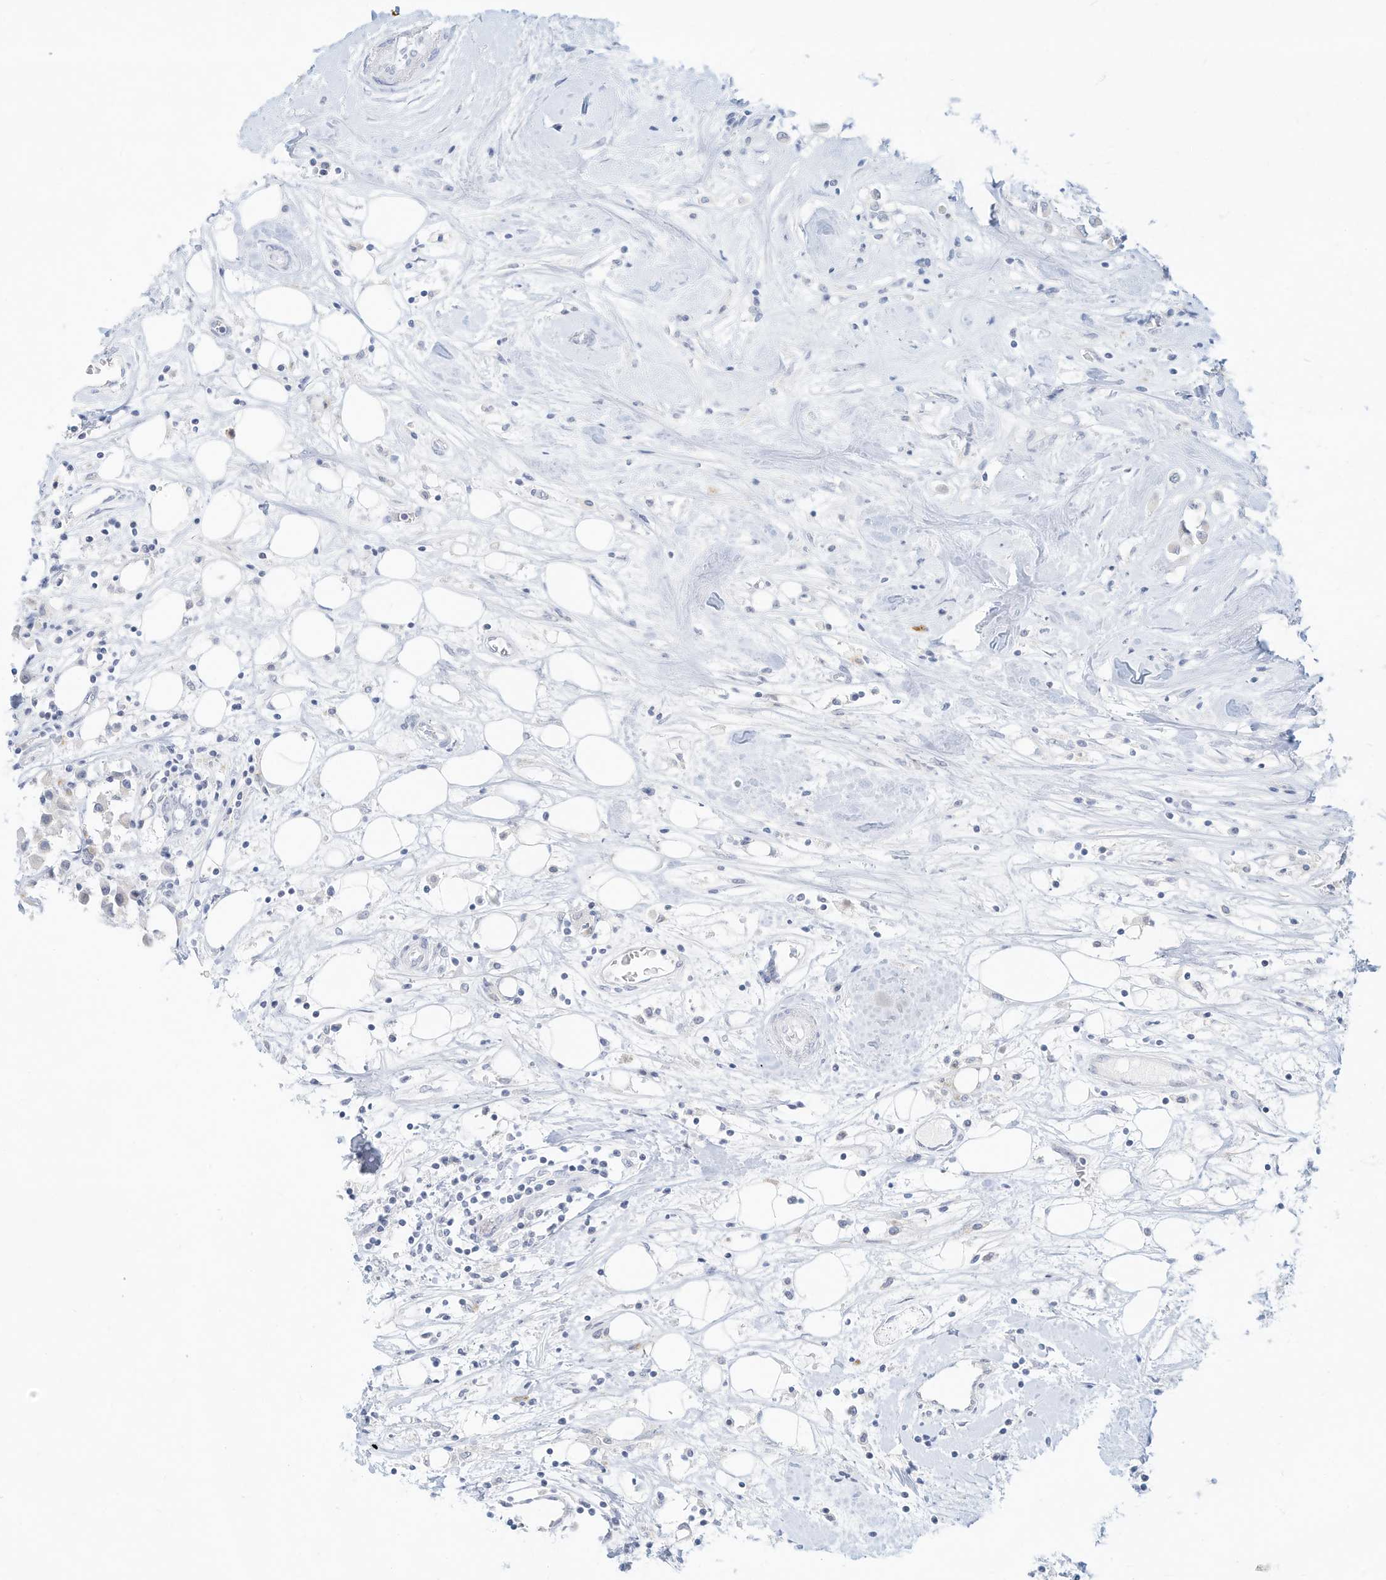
{"staining": {"intensity": "negative", "quantity": "none", "location": "none"}, "tissue": "breast cancer", "cell_type": "Tumor cells", "image_type": "cancer", "snomed": [{"axis": "morphology", "description": "Duct carcinoma"}, {"axis": "topography", "description": "Breast"}], "caption": "High power microscopy histopathology image of an immunohistochemistry image of breast cancer (infiltrating ductal carcinoma), revealing no significant expression in tumor cells.", "gene": "PAK6", "patient": {"sex": "female", "age": 61}}